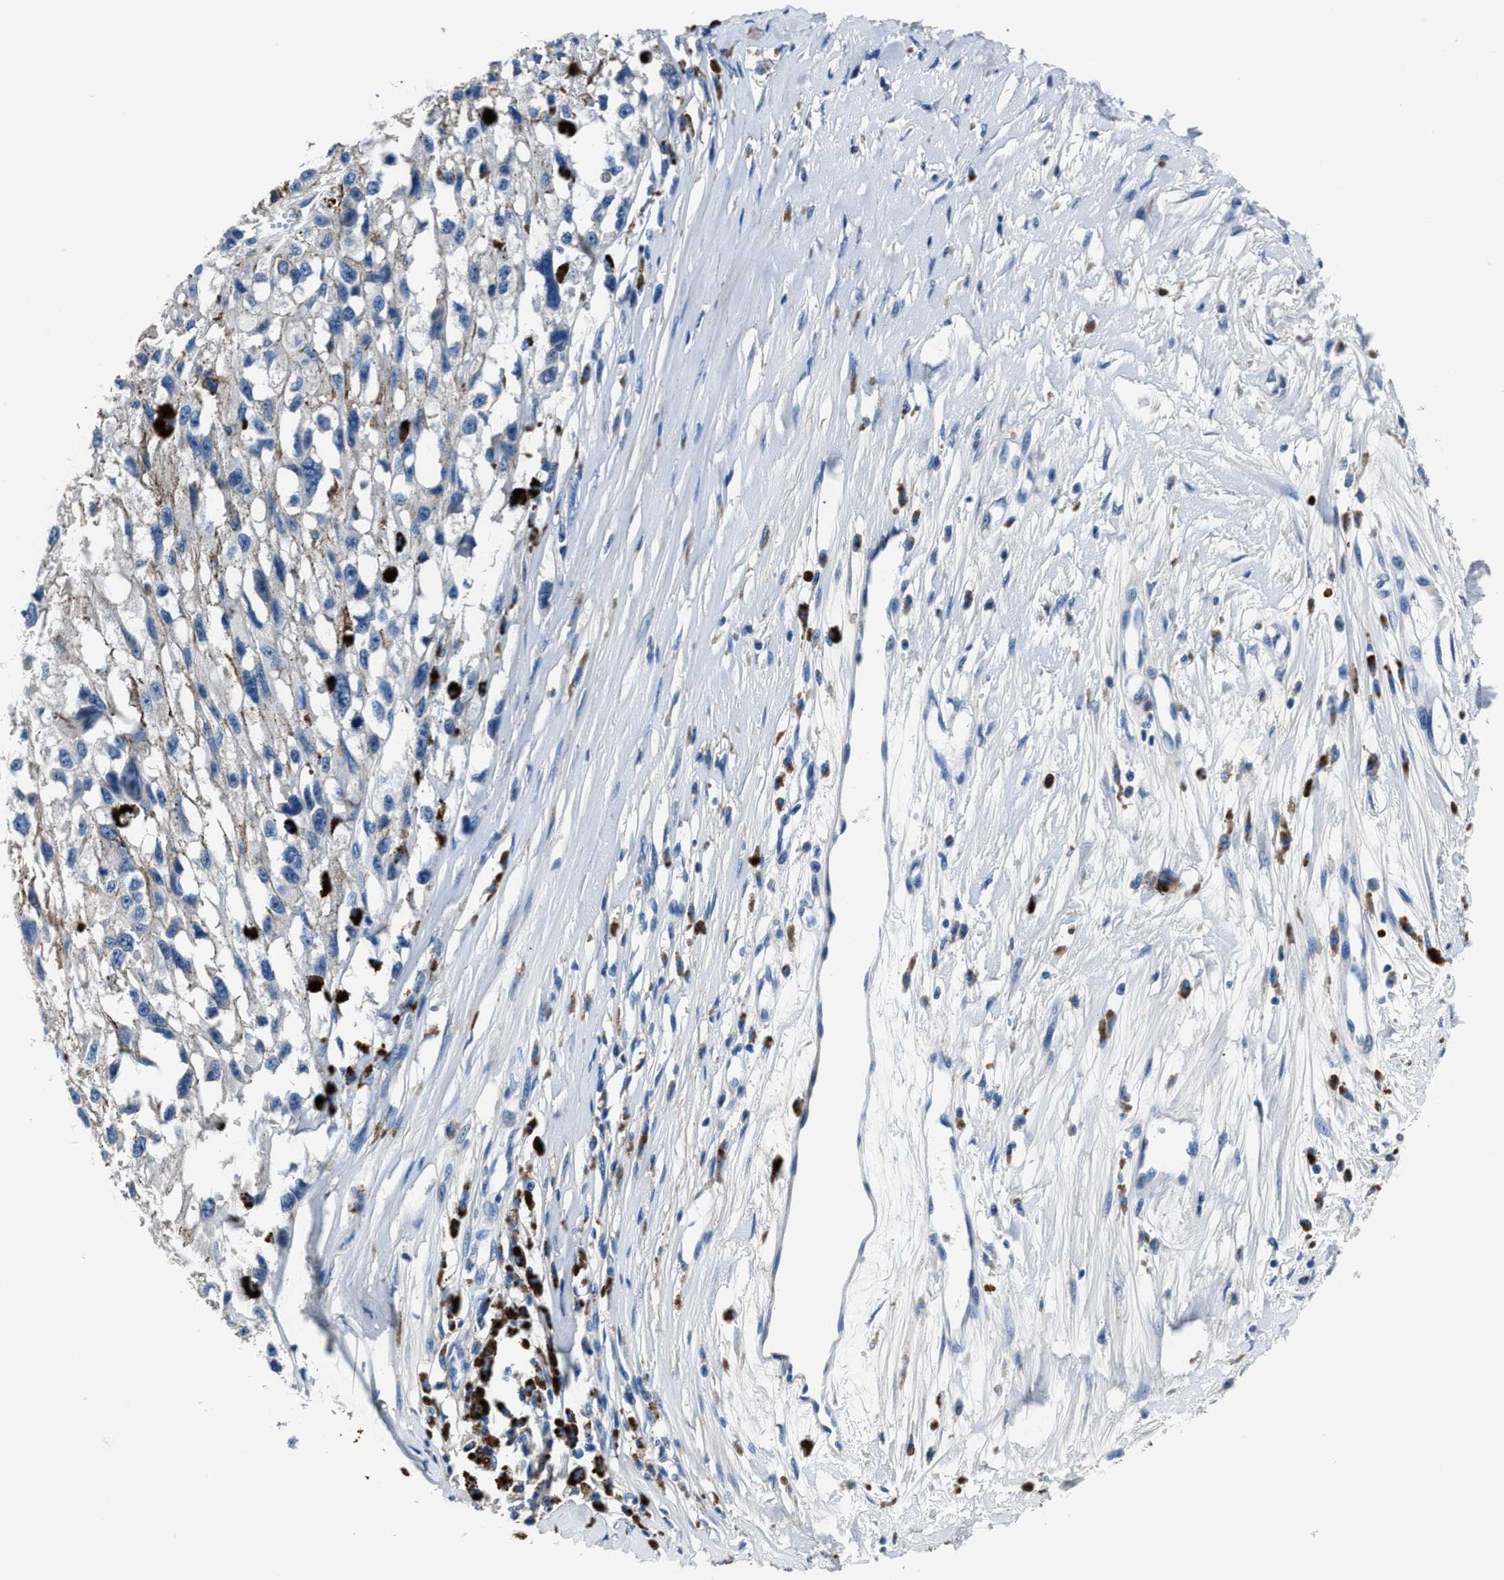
{"staining": {"intensity": "negative", "quantity": "none", "location": "none"}, "tissue": "melanoma", "cell_type": "Tumor cells", "image_type": "cancer", "snomed": [{"axis": "morphology", "description": "Malignant melanoma, Metastatic site"}, {"axis": "topography", "description": "Lymph node"}], "caption": "Immunohistochemistry (IHC) photomicrograph of neoplastic tissue: human malignant melanoma (metastatic site) stained with DAB demonstrates no significant protein expression in tumor cells.", "gene": "FGL2", "patient": {"sex": "male", "age": 59}}